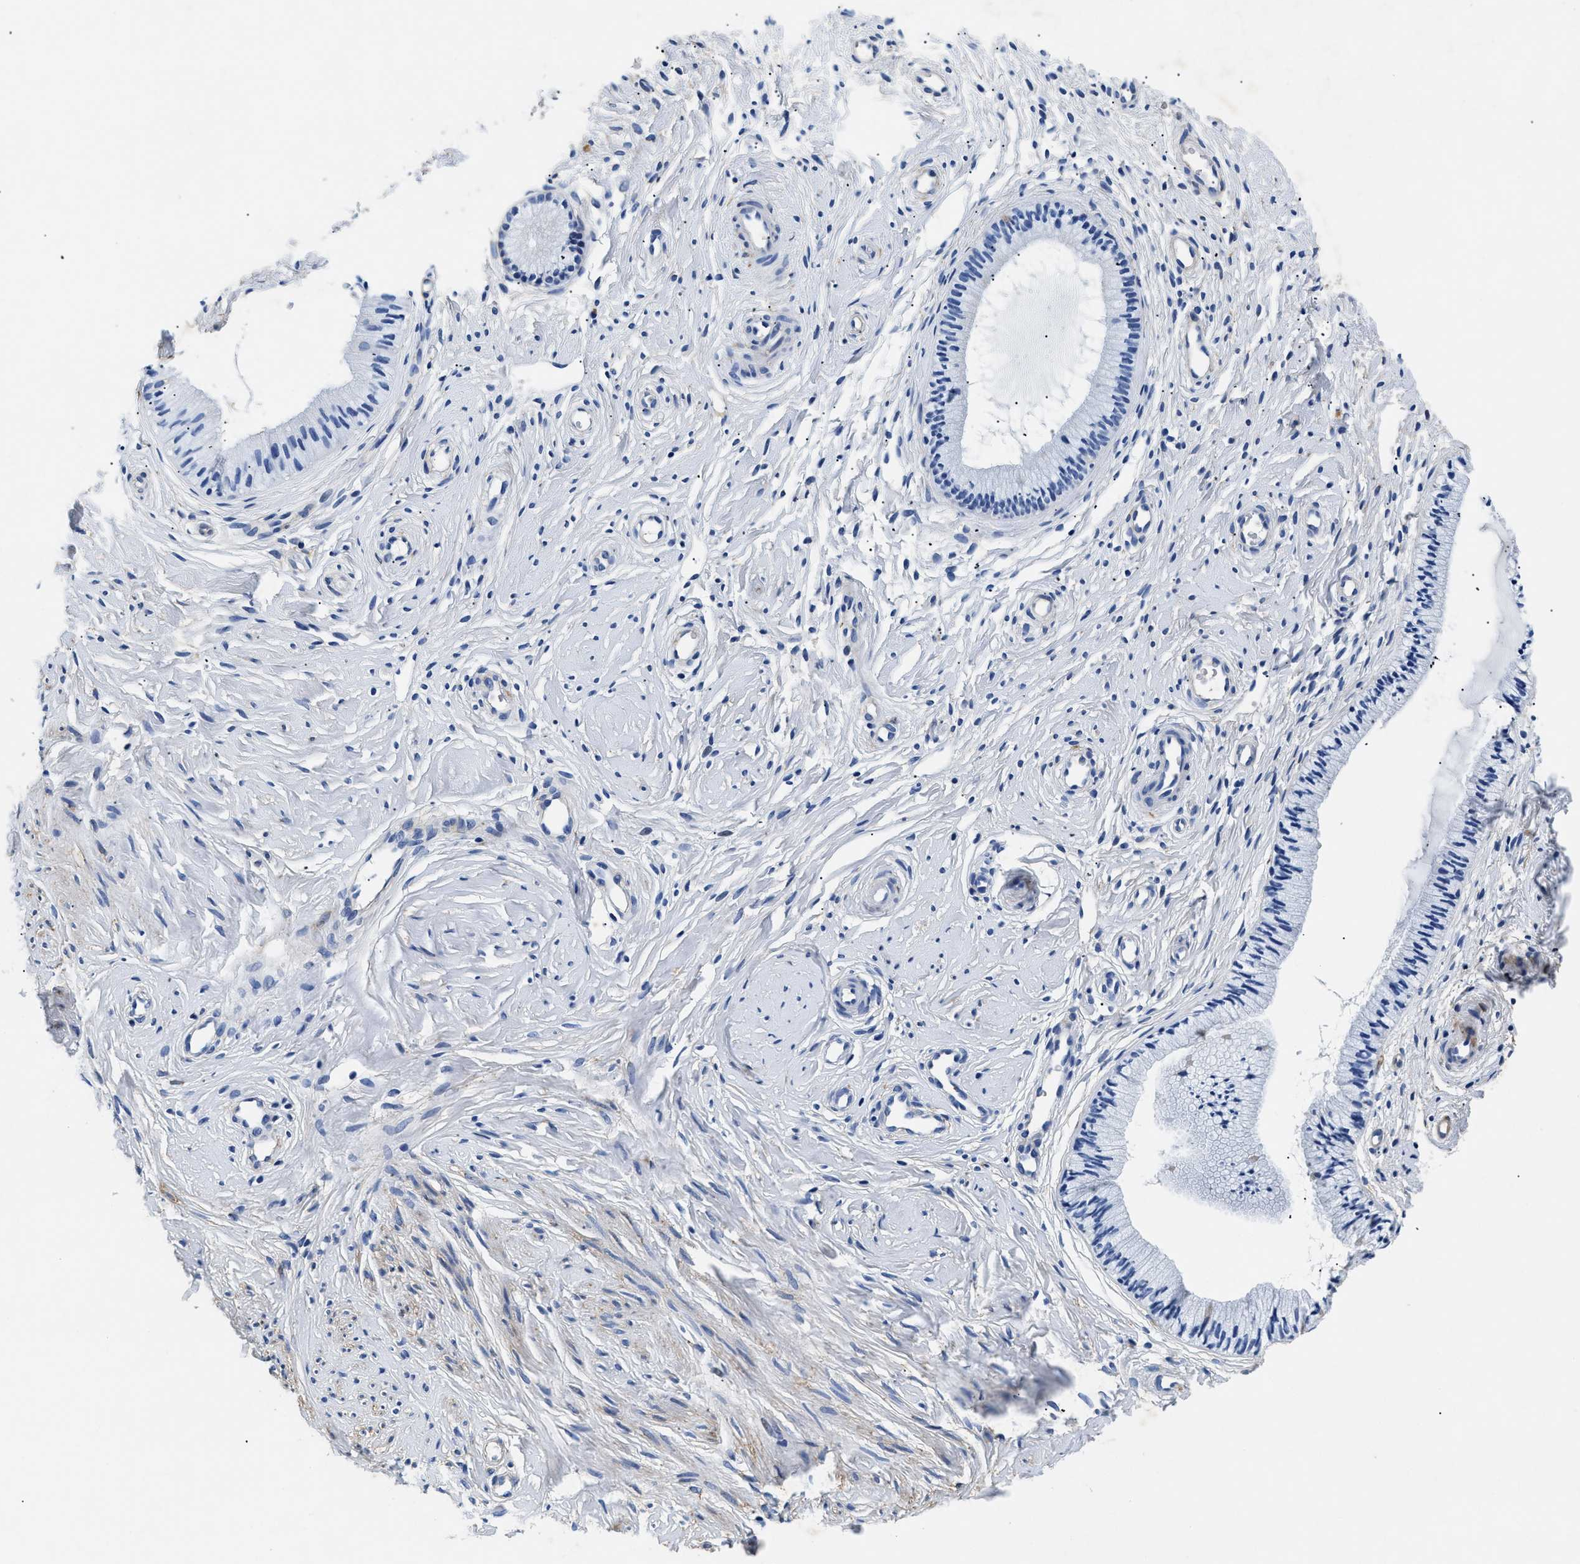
{"staining": {"intensity": "negative", "quantity": "none", "location": "none"}, "tissue": "cervix", "cell_type": "Glandular cells", "image_type": "normal", "snomed": [{"axis": "morphology", "description": "Normal tissue, NOS"}, {"axis": "topography", "description": "Cervix"}], "caption": "DAB immunohistochemical staining of benign cervix shows no significant expression in glandular cells.", "gene": "LAMA3", "patient": {"sex": "female", "age": 46}}